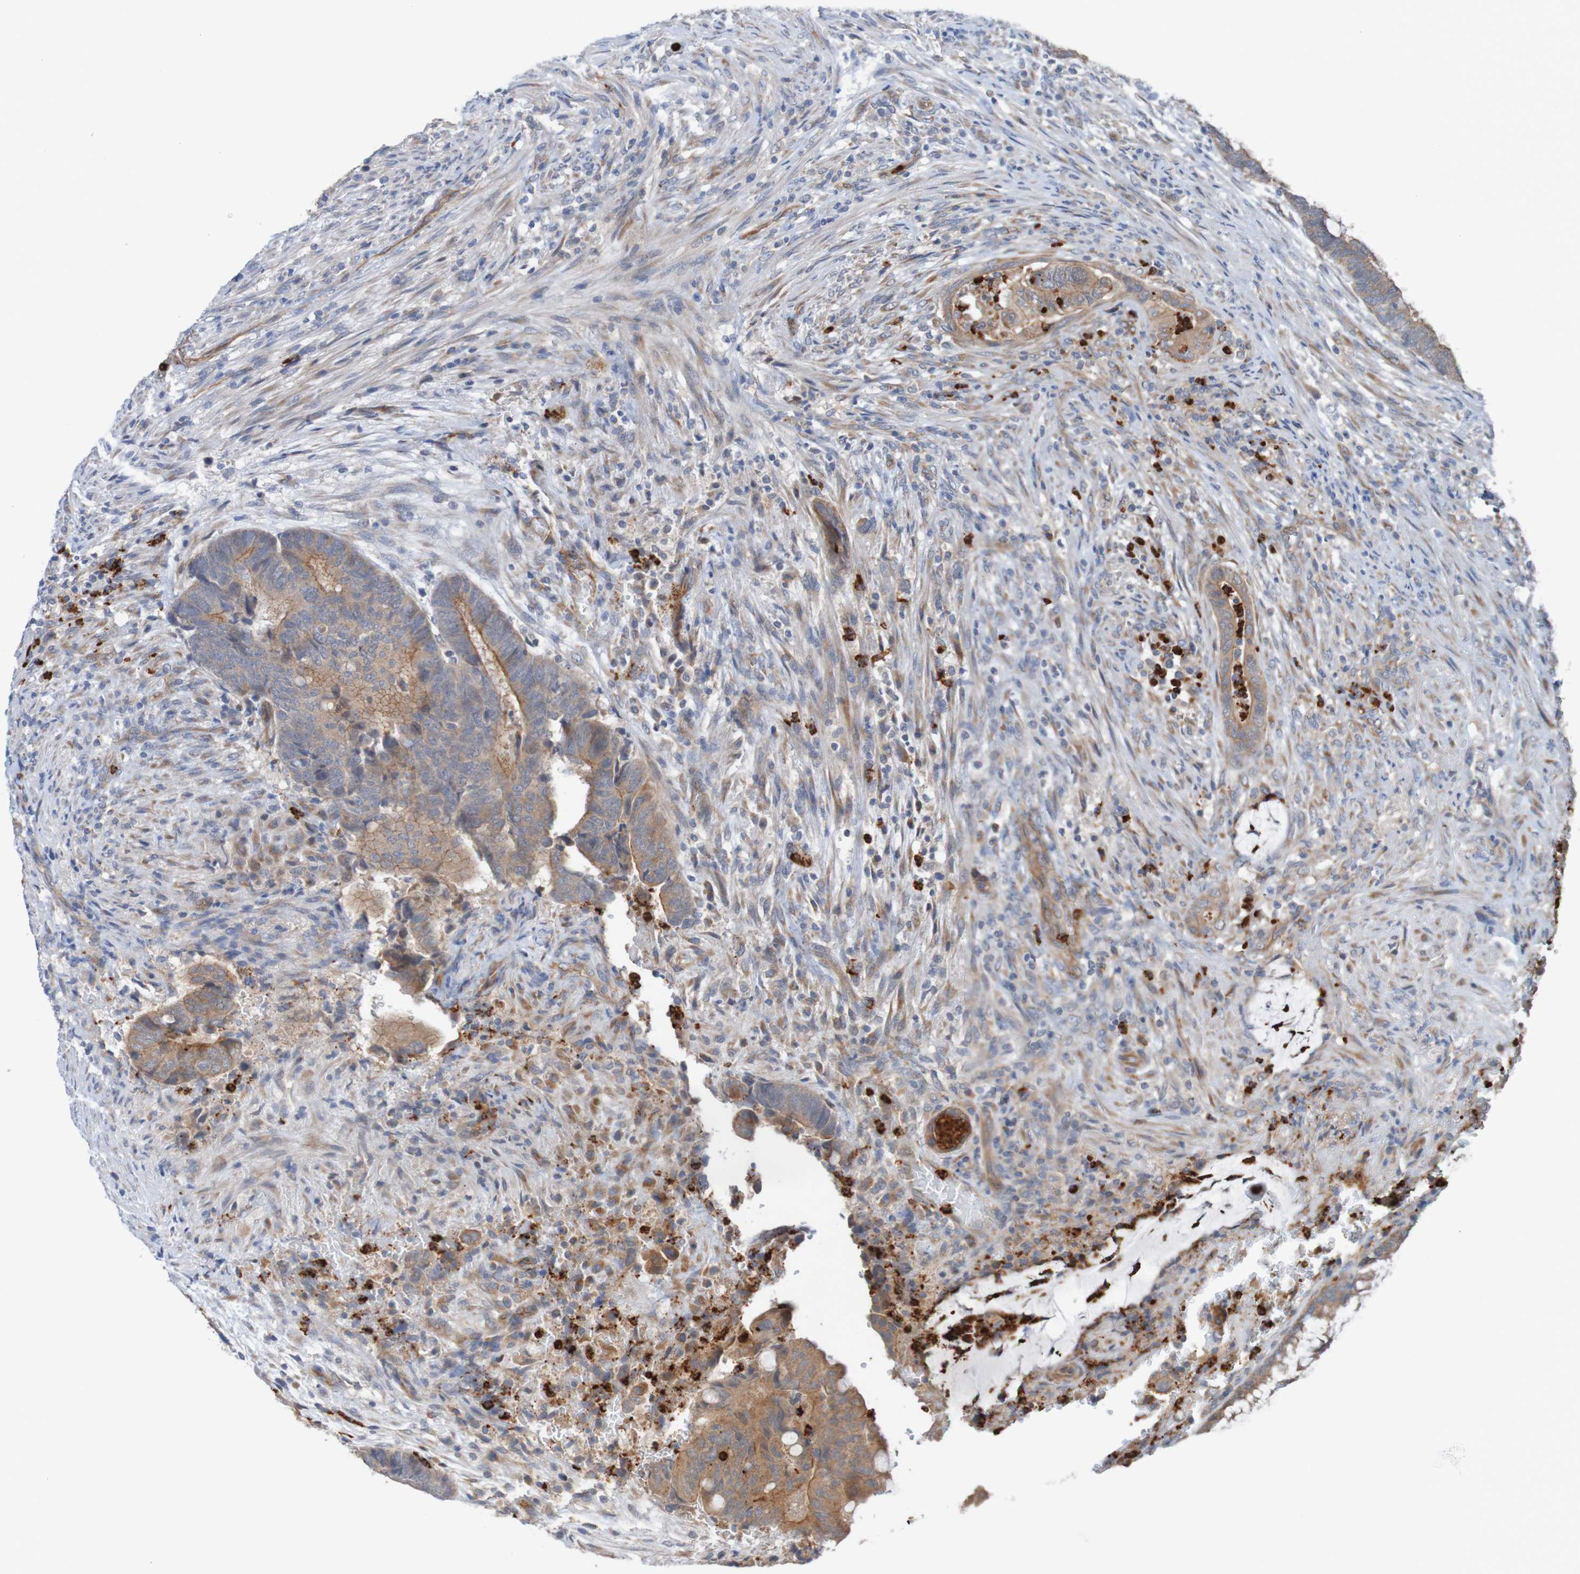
{"staining": {"intensity": "moderate", "quantity": ">75%", "location": "cytoplasmic/membranous"}, "tissue": "colorectal cancer", "cell_type": "Tumor cells", "image_type": "cancer", "snomed": [{"axis": "morphology", "description": "Normal tissue, NOS"}, {"axis": "morphology", "description": "Adenocarcinoma, NOS"}, {"axis": "topography", "description": "Rectum"}, {"axis": "topography", "description": "Peripheral nerve tissue"}], "caption": "Immunohistochemistry (IHC) image of human adenocarcinoma (colorectal) stained for a protein (brown), which shows medium levels of moderate cytoplasmic/membranous staining in approximately >75% of tumor cells.", "gene": "ST8SIA6", "patient": {"sex": "male", "age": 92}}